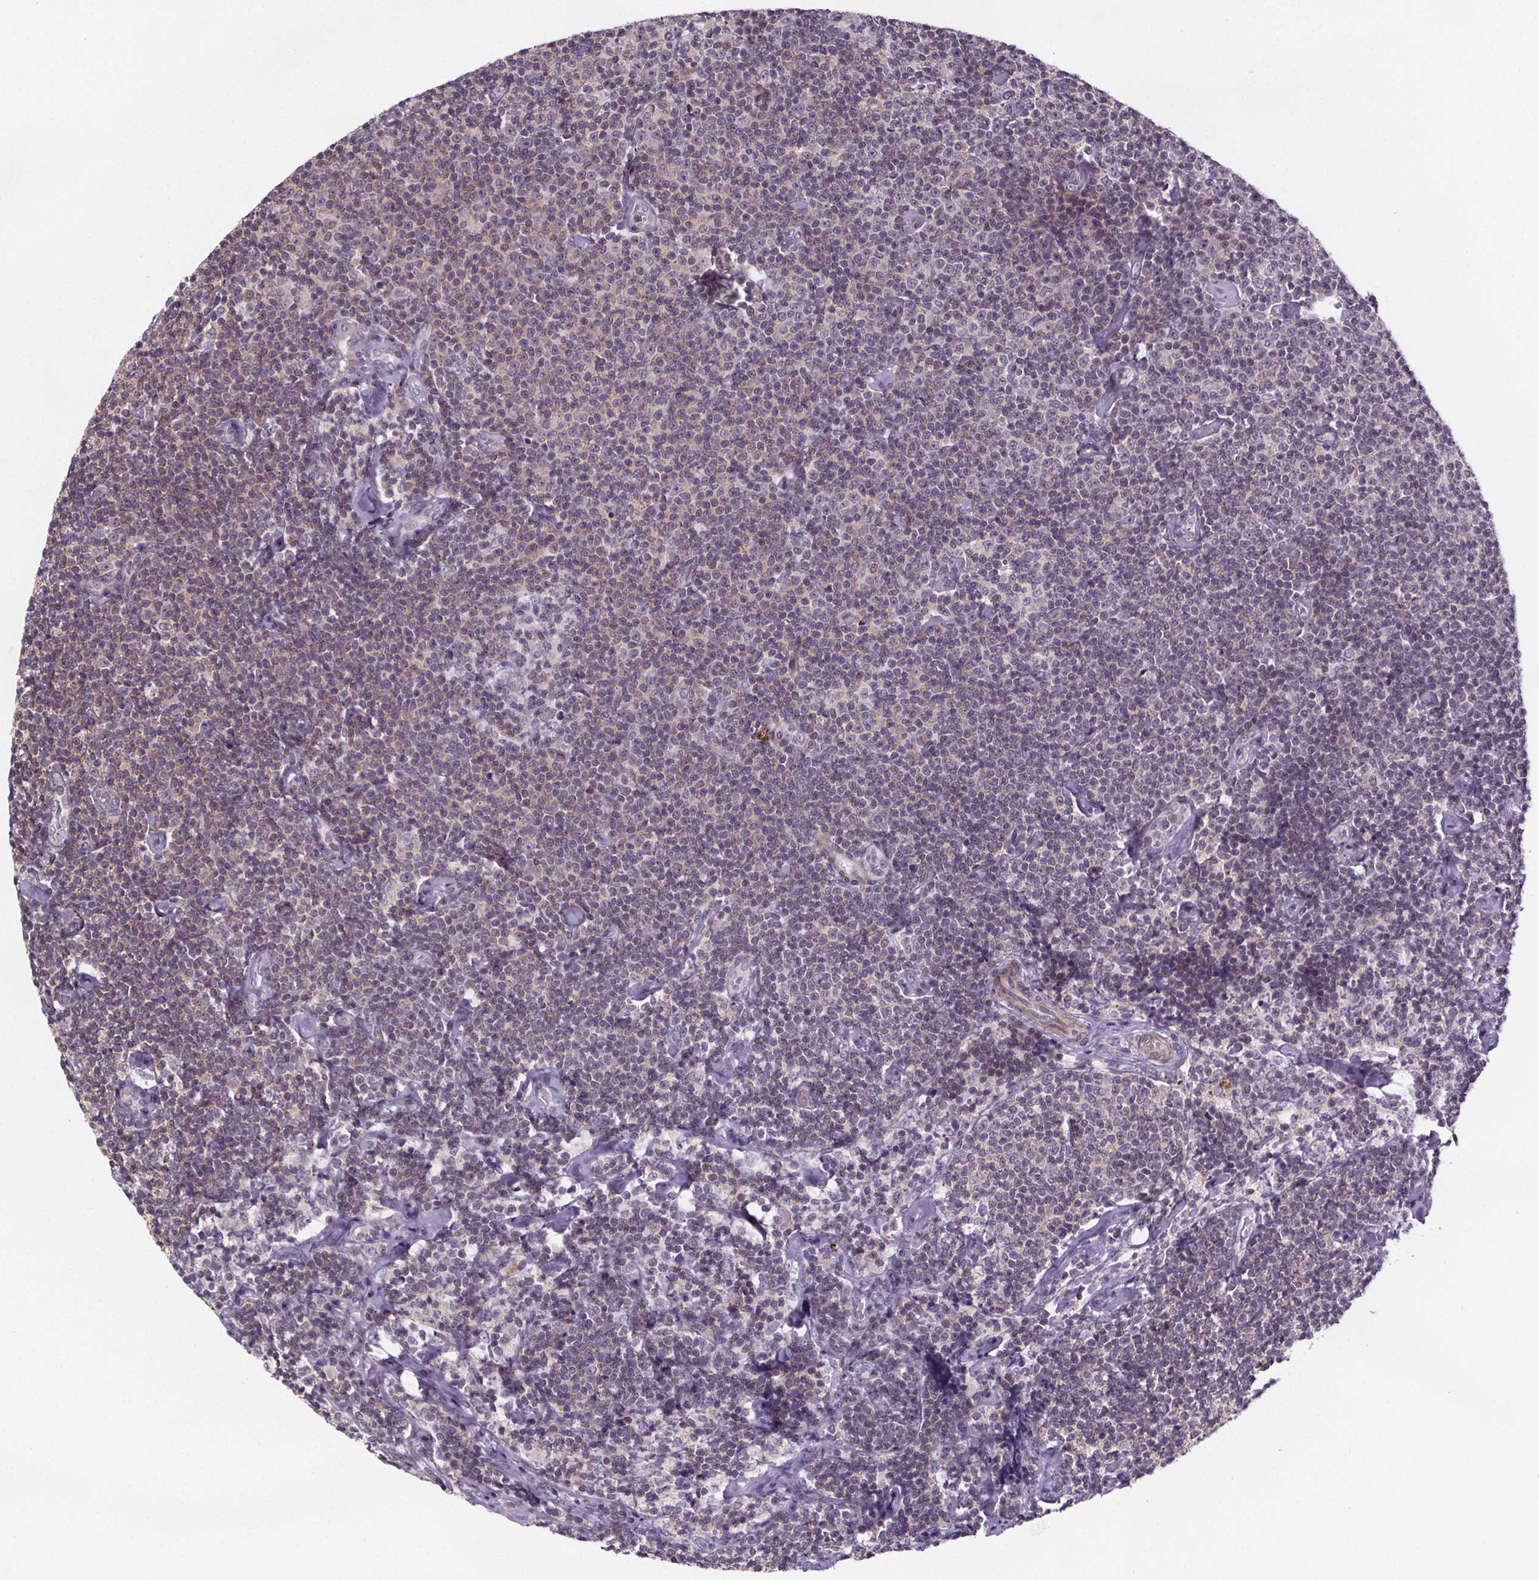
{"staining": {"intensity": "weak", "quantity": "25%-75%", "location": "cytoplasmic/membranous"}, "tissue": "lymphoma", "cell_type": "Tumor cells", "image_type": "cancer", "snomed": [{"axis": "morphology", "description": "Malignant lymphoma, non-Hodgkin's type, Low grade"}, {"axis": "topography", "description": "Lymph node"}], "caption": "IHC of human lymphoma demonstrates low levels of weak cytoplasmic/membranous staining in approximately 25%-75% of tumor cells.", "gene": "TTC12", "patient": {"sex": "male", "age": 81}}